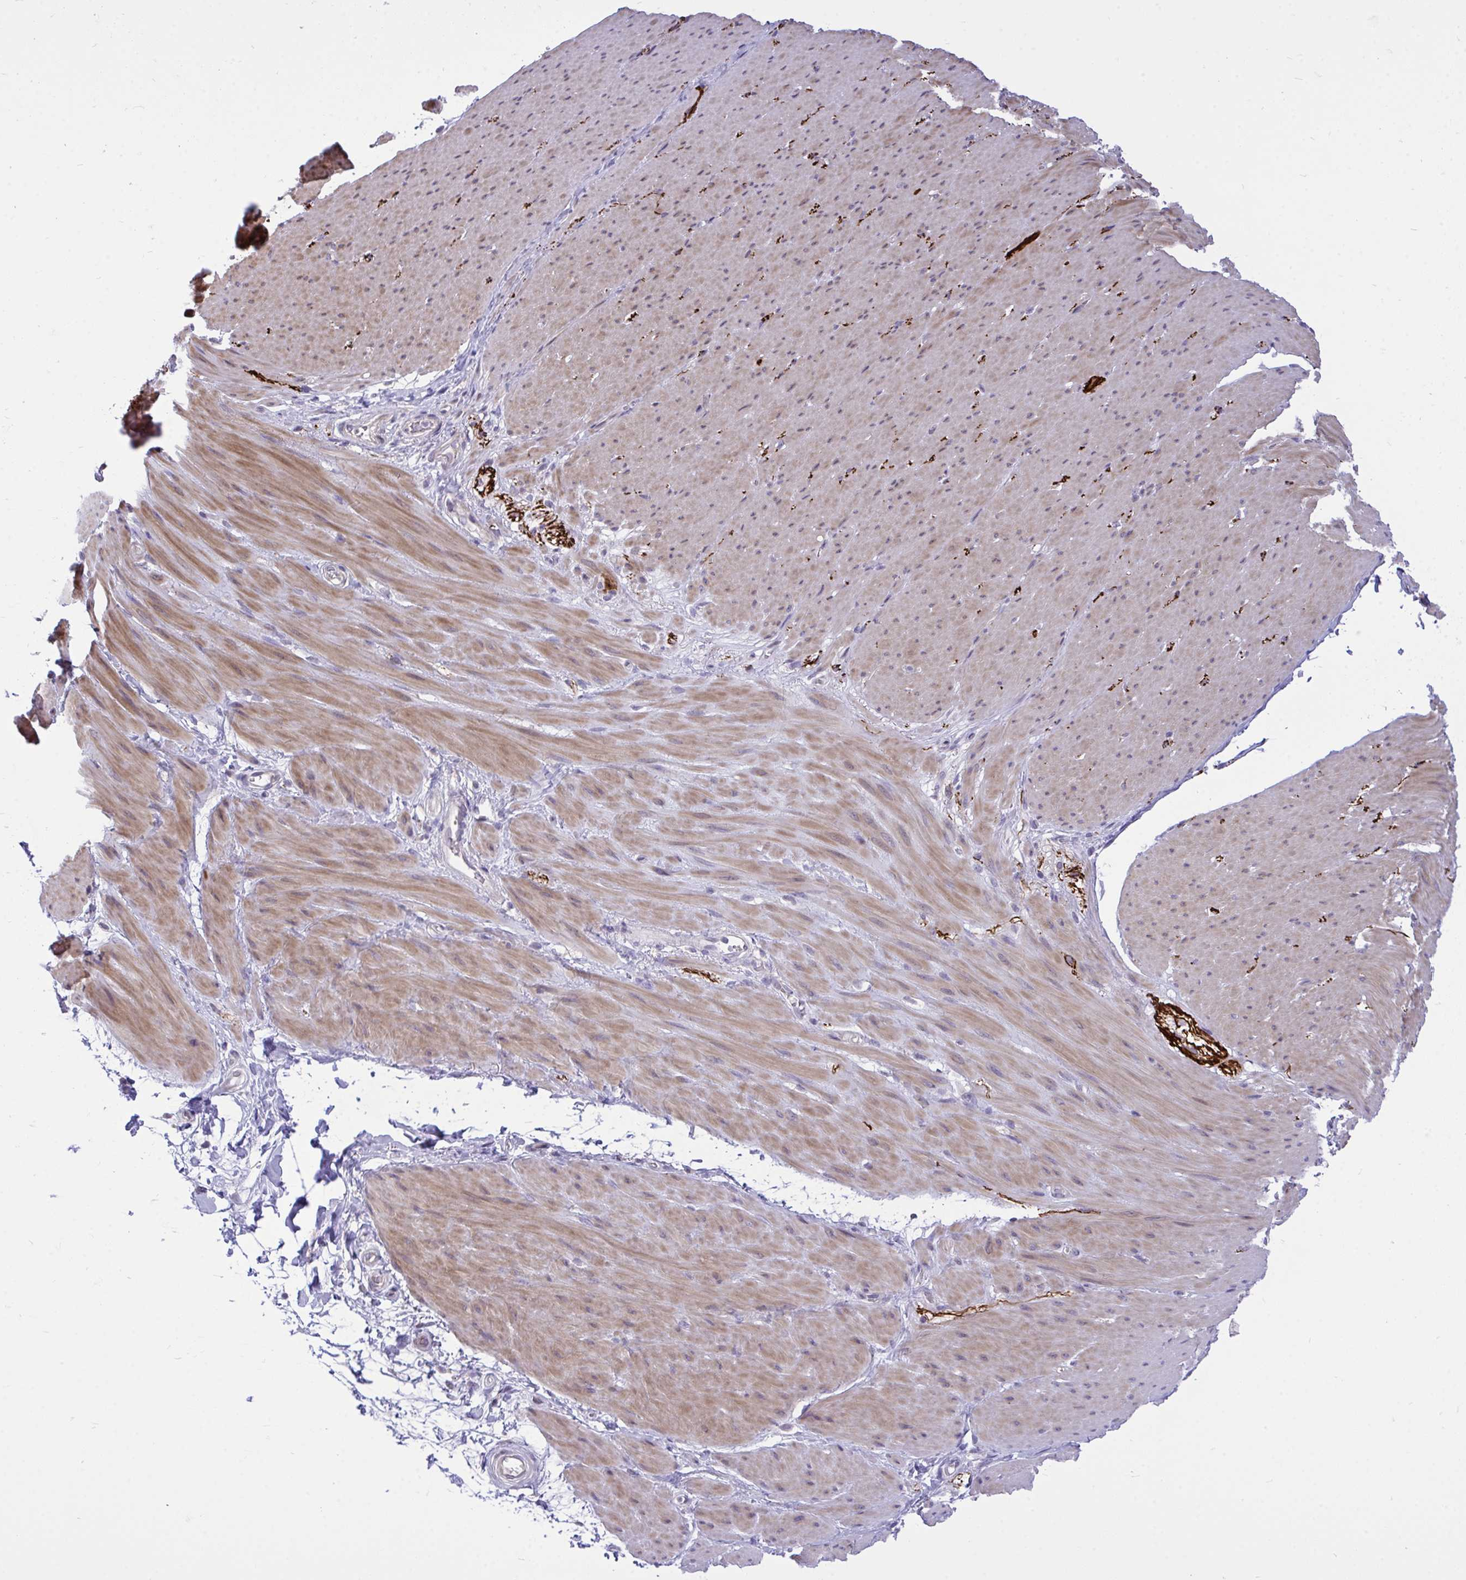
{"staining": {"intensity": "moderate", "quantity": "25%-75%", "location": "cytoplasmic/membranous"}, "tissue": "smooth muscle", "cell_type": "Smooth muscle cells", "image_type": "normal", "snomed": [{"axis": "morphology", "description": "Normal tissue, NOS"}, {"axis": "topography", "description": "Smooth muscle"}, {"axis": "topography", "description": "Rectum"}], "caption": "The micrograph shows immunohistochemical staining of benign smooth muscle. There is moderate cytoplasmic/membranous positivity is present in about 25%-75% of smooth muscle cells.", "gene": "HMBOX1", "patient": {"sex": "male", "age": 53}}